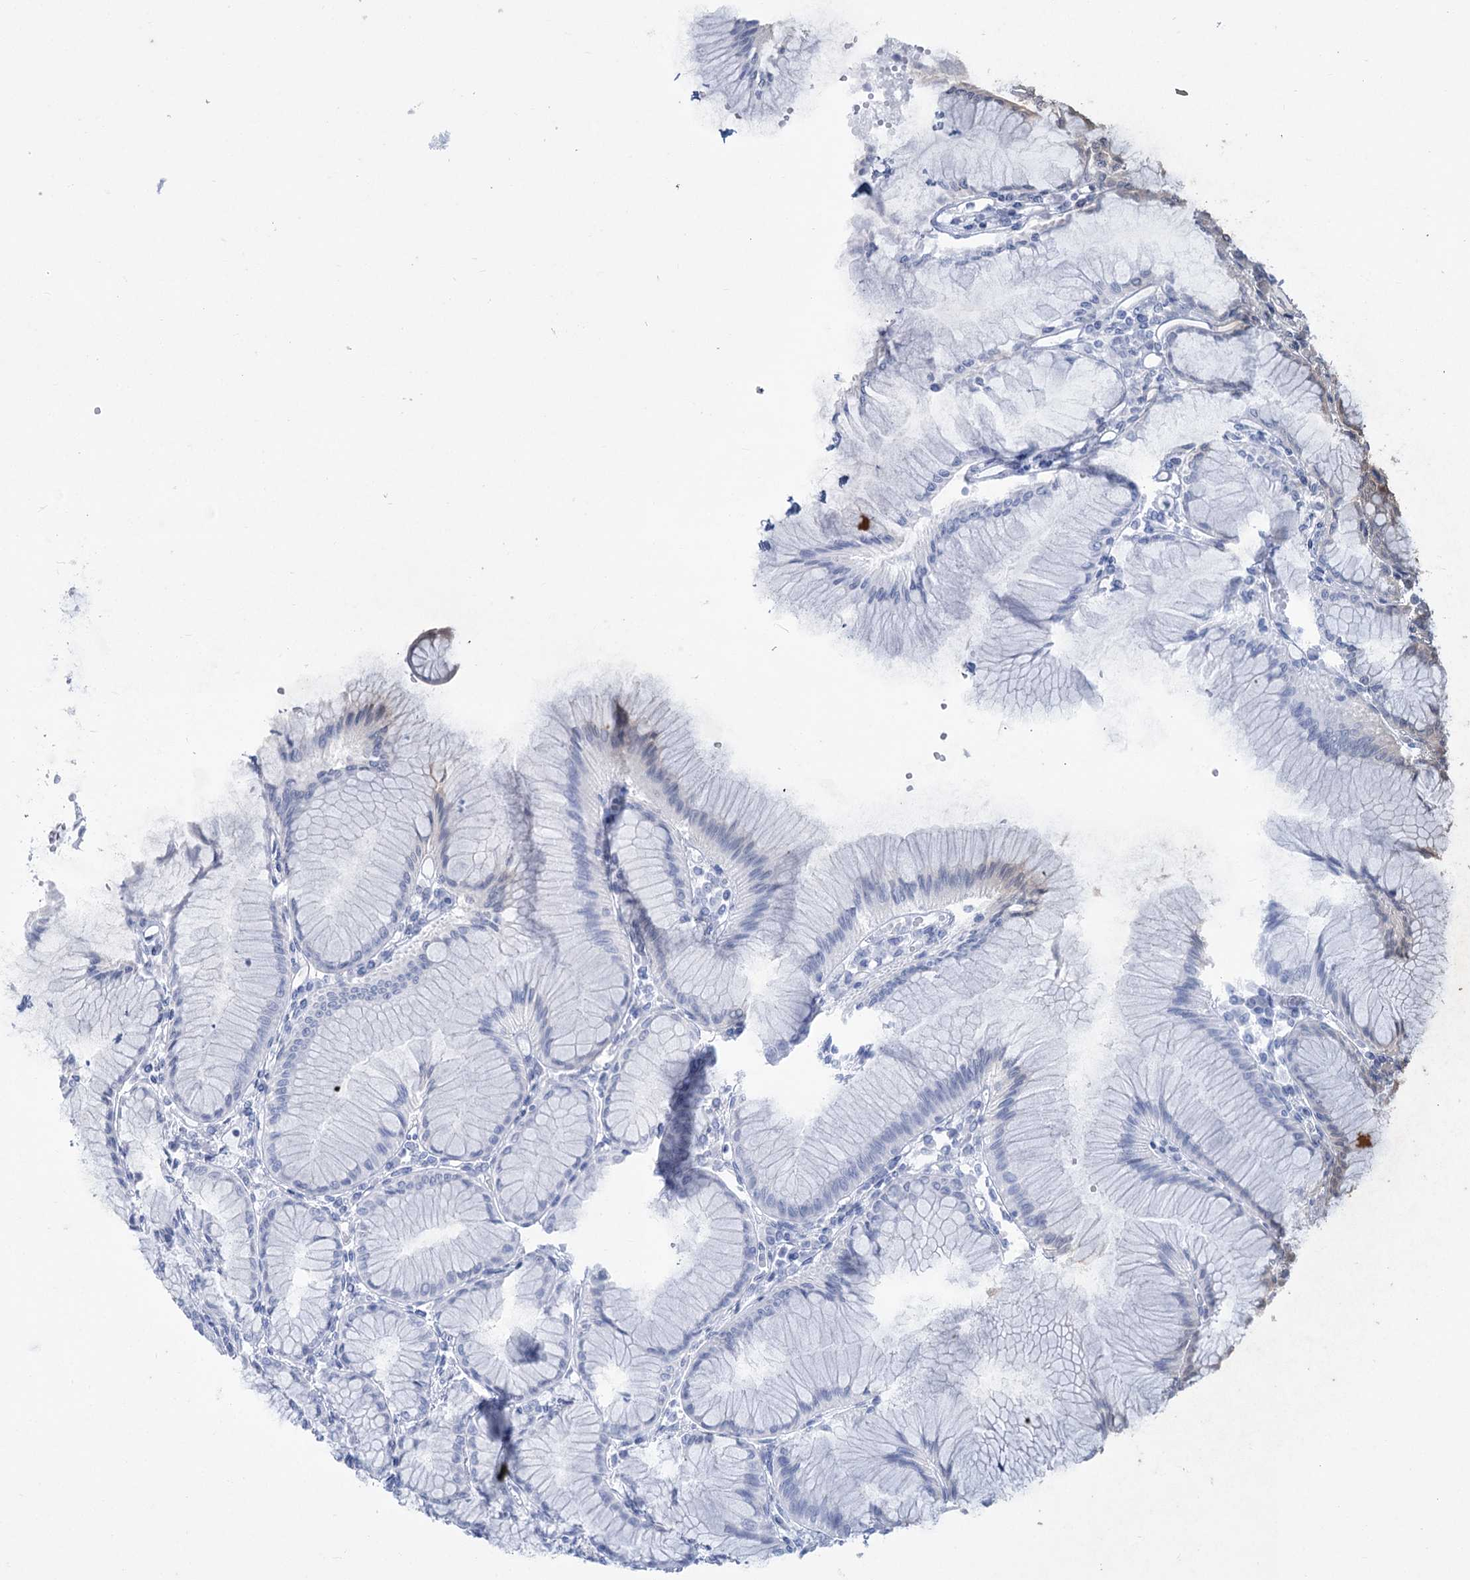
{"staining": {"intensity": "negative", "quantity": "none", "location": "none"}, "tissue": "stomach", "cell_type": "Glandular cells", "image_type": "normal", "snomed": [{"axis": "morphology", "description": "Normal tissue, NOS"}, {"axis": "topography", "description": "Stomach"}], "caption": "Protein analysis of unremarkable stomach exhibits no significant positivity in glandular cells. (Stains: DAB IHC with hematoxylin counter stain, Microscopy: brightfield microscopy at high magnification).", "gene": "ABITRAM", "patient": {"sex": "female", "age": 57}}